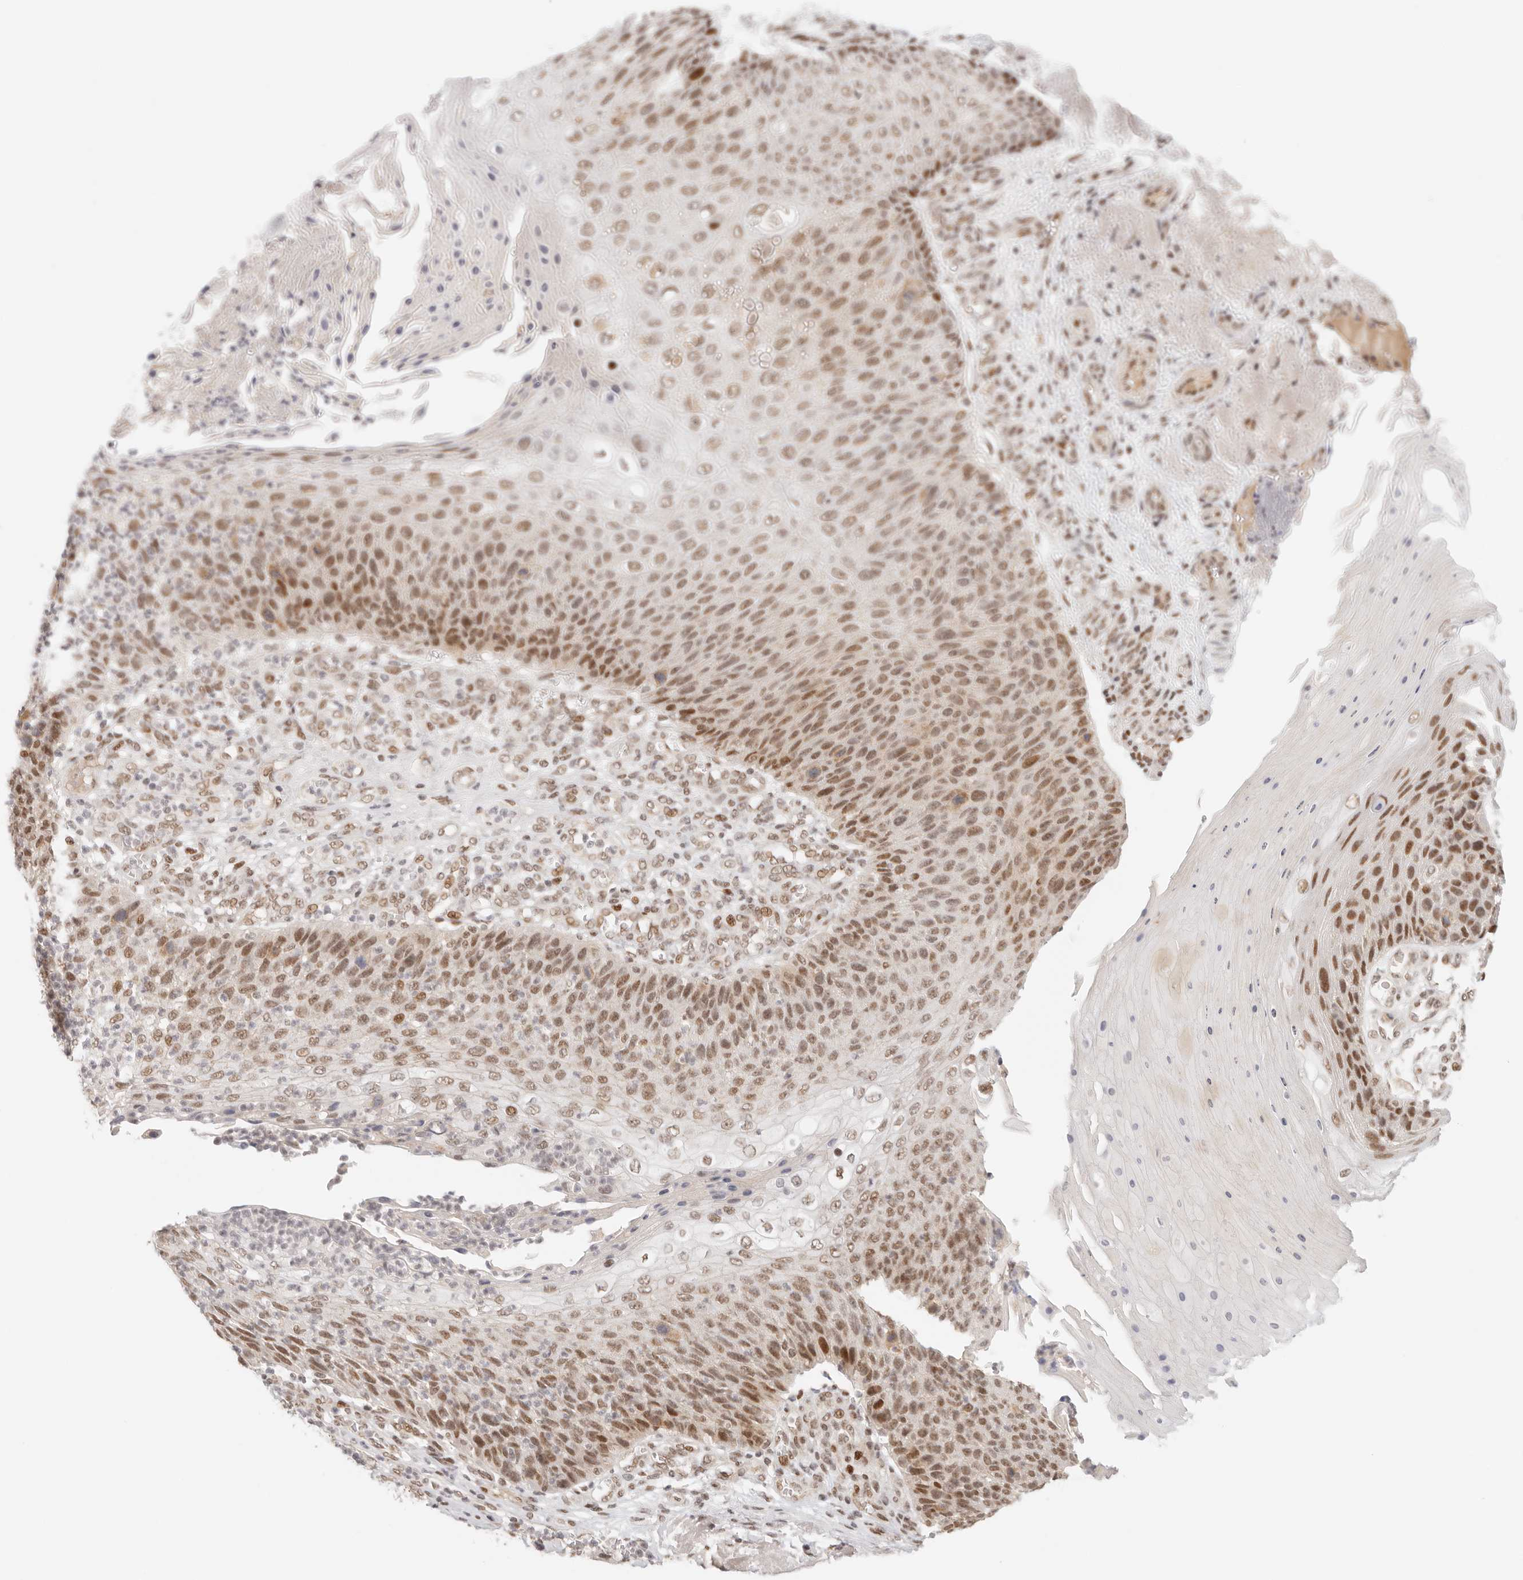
{"staining": {"intensity": "moderate", "quantity": ">75%", "location": "nuclear"}, "tissue": "skin cancer", "cell_type": "Tumor cells", "image_type": "cancer", "snomed": [{"axis": "morphology", "description": "Squamous cell carcinoma, NOS"}, {"axis": "topography", "description": "Skin"}], "caption": "Skin squamous cell carcinoma stained with a protein marker shows moderate staining in tumor cells.", "gene": "HOXC5", "patient": {"sex": "female", "age": 88}}